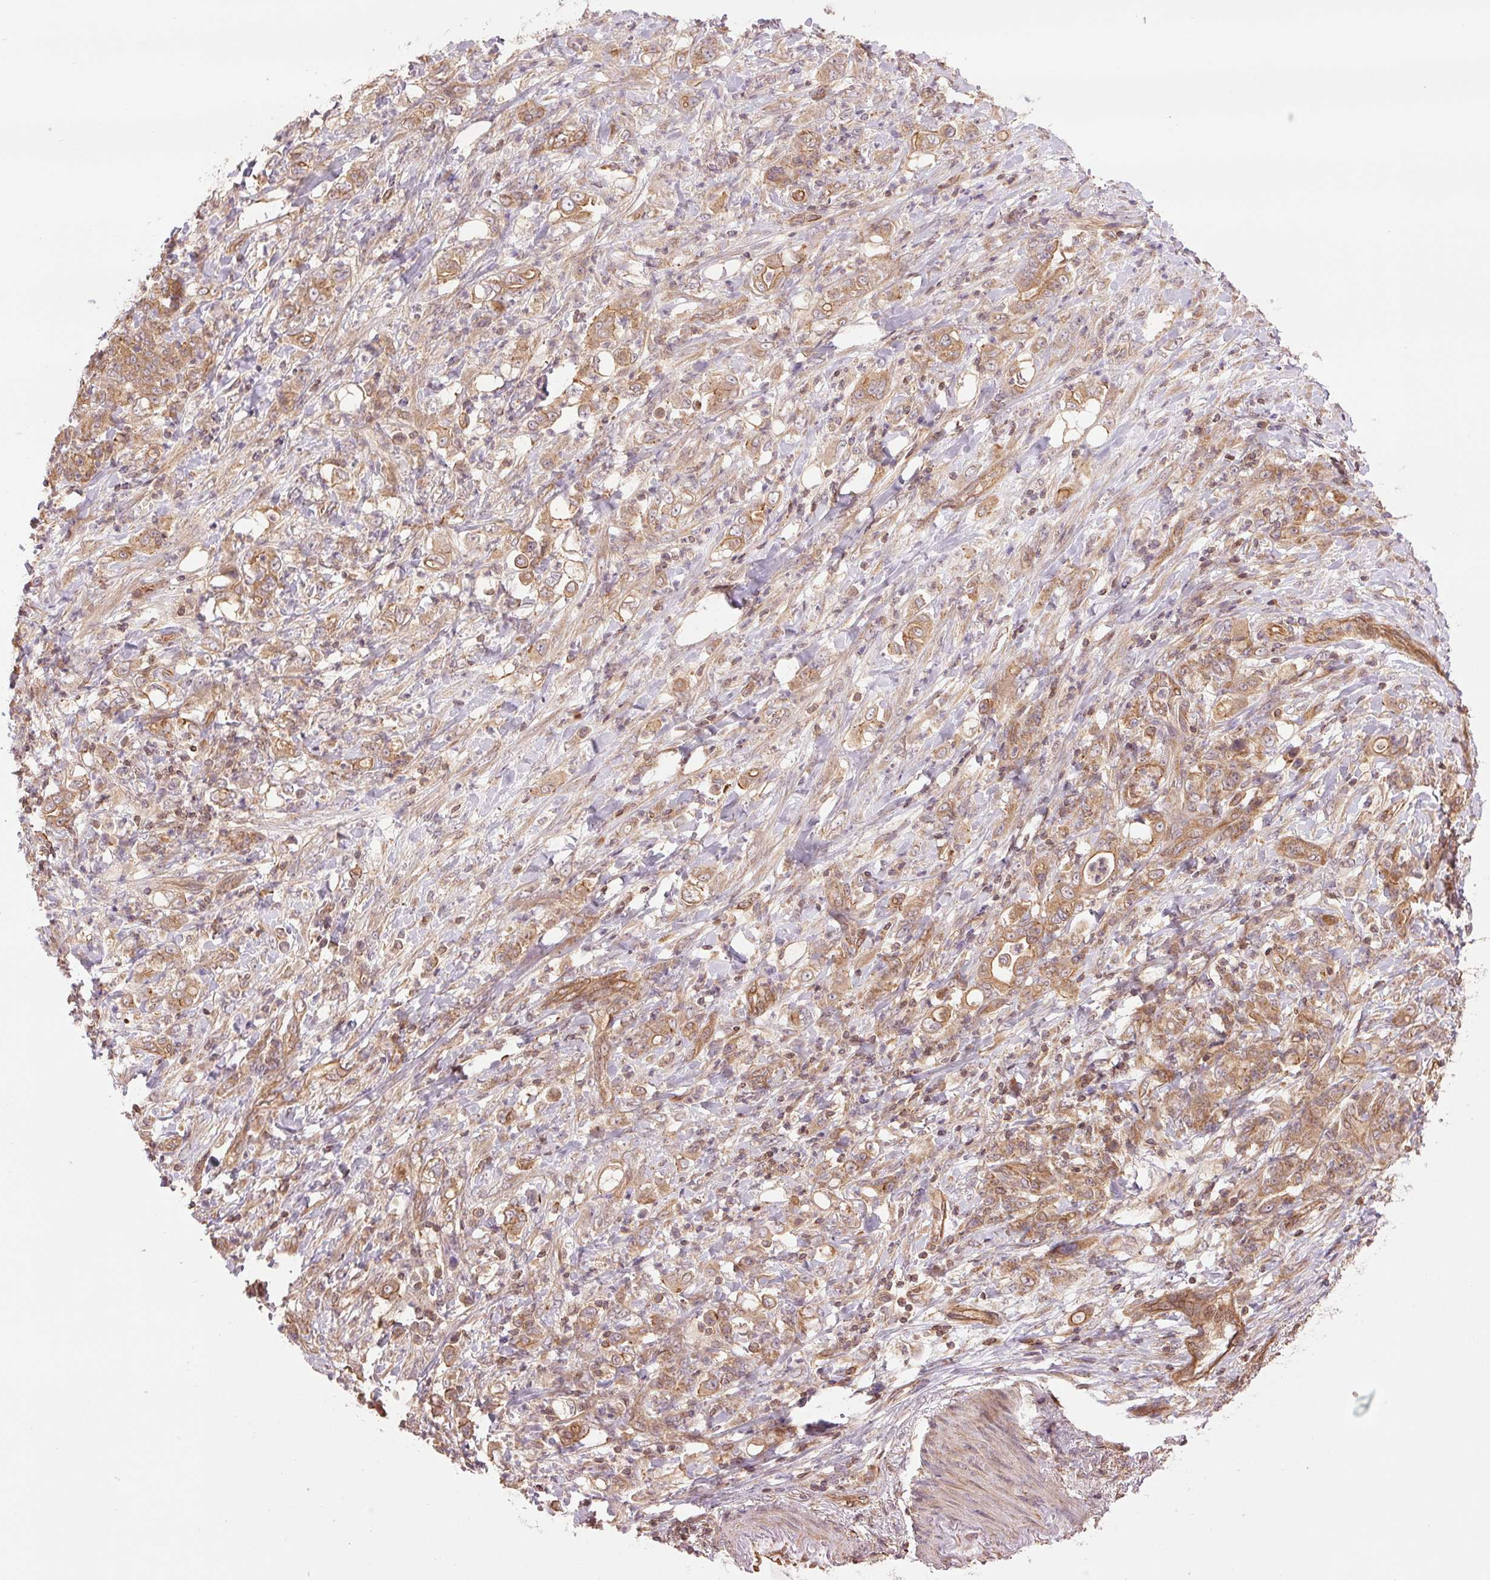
{"staining": {"intensity": "moderate", "quantity": ">75%", "location": "cytoplasmic/membranous"}, "tissue": "stomach cancer", "cell_type": "Tumor cells", "image_type": "cancer", "snomed": [{"axis": "morphology", "description": "Adenocarcinoma, NOS"}, {"axis": "topography", "description": "Stomach"}], "caption": "Protein expression by immunohistochemistry reveals moderate cytoplasmic/membranous expression in approximately >75% of tumor cells in stomach cancer.", "gene": "STARD7", "patient": {"sex": "female", "age": 79}}